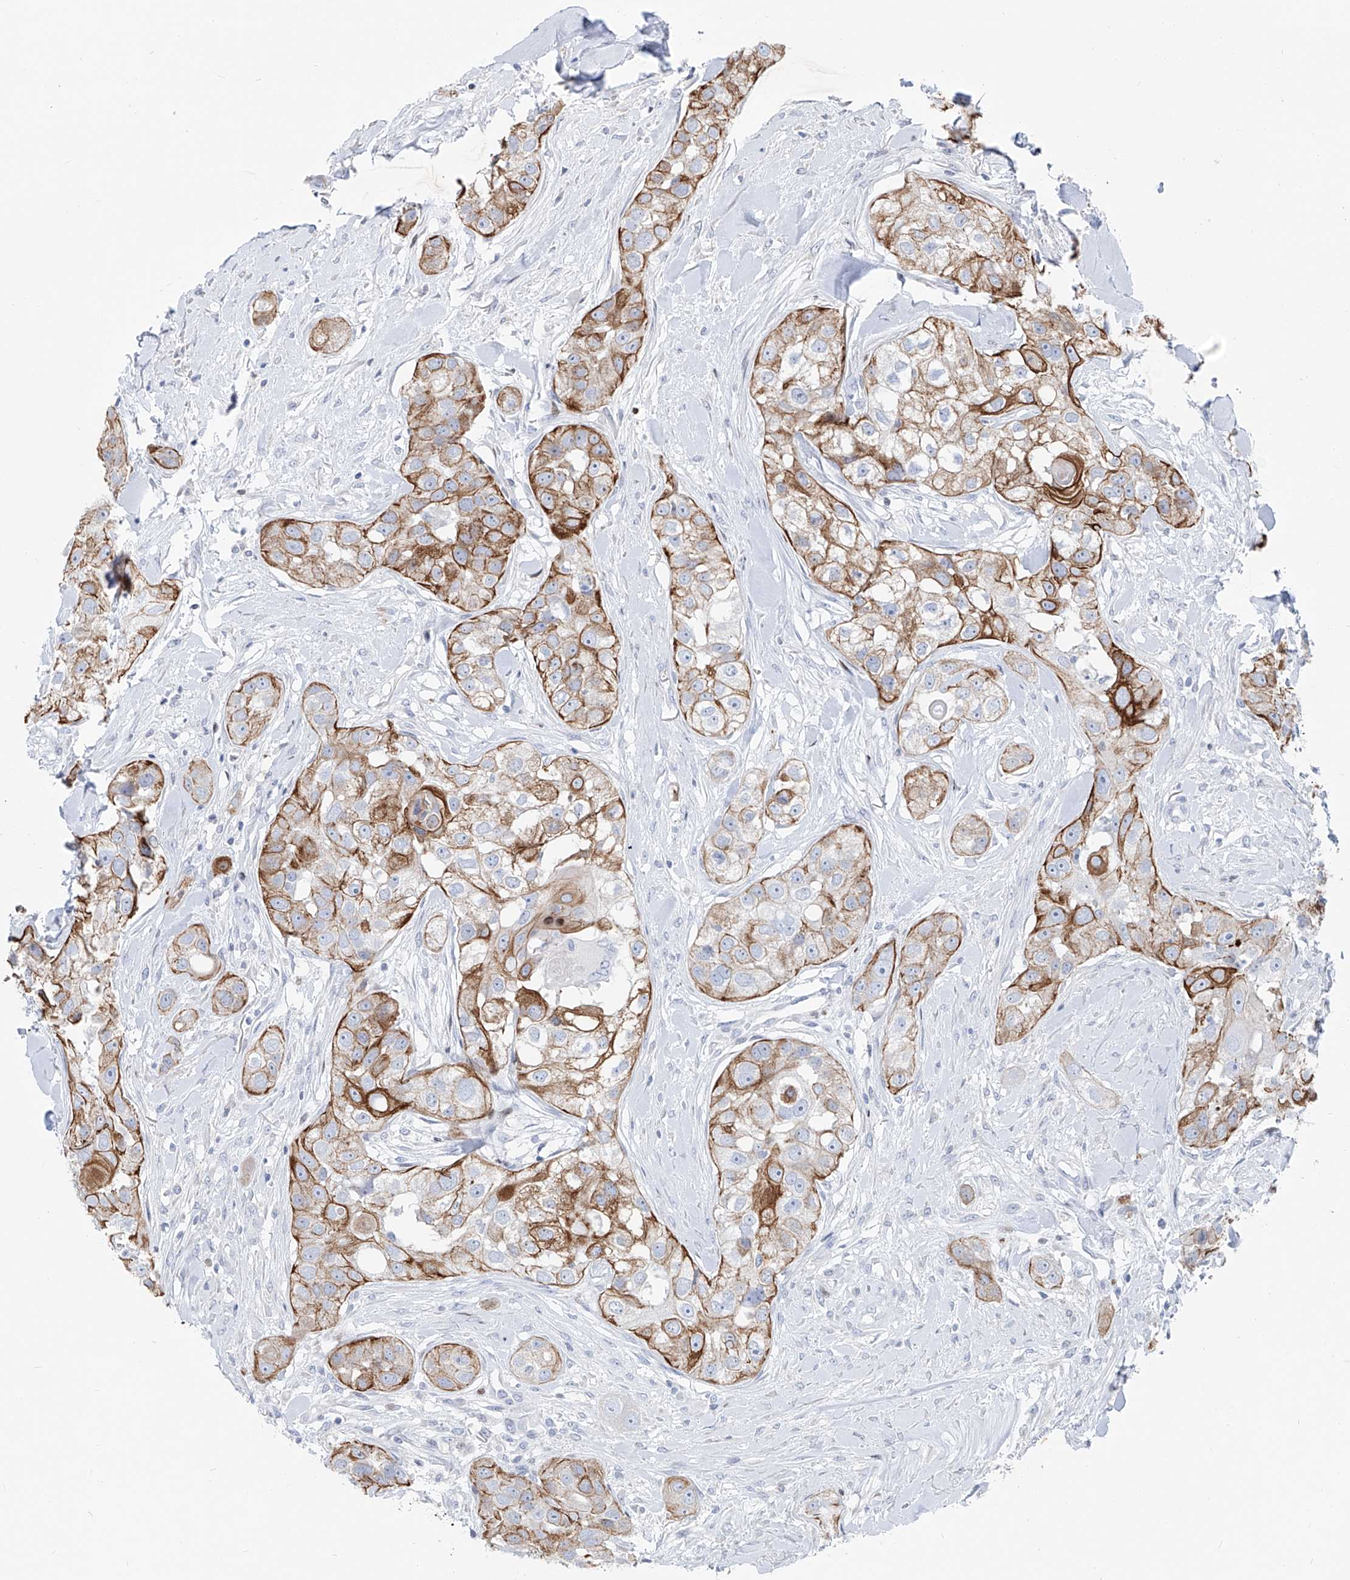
{"staining": {"intensity": "moderate", "quantity": ">75%", "location": "cytoplasmic/membranous"}, "tissue": "head and neck cancer", "cell_type": "Tumor cells", "image_type": "cancer", "snomed": [{"axis": "morphology", "description": "Normal tissue, NOS"}, {"axis": "morphology", "description": "Squamous cell carcinoma, NOS"}, {"axis": "topography", "description": "Skeletal muscle"}, {"axis": "topography", "description": "Head-Neck"}], "caption": "Human head and neck cancer stained for a protein (brown) demonstrates moderate cytoplasmic/membranous positive staining in about >75% of tumor cells.", "gene": "FRS3", "patient": {"sex": "male", "age": 51}}